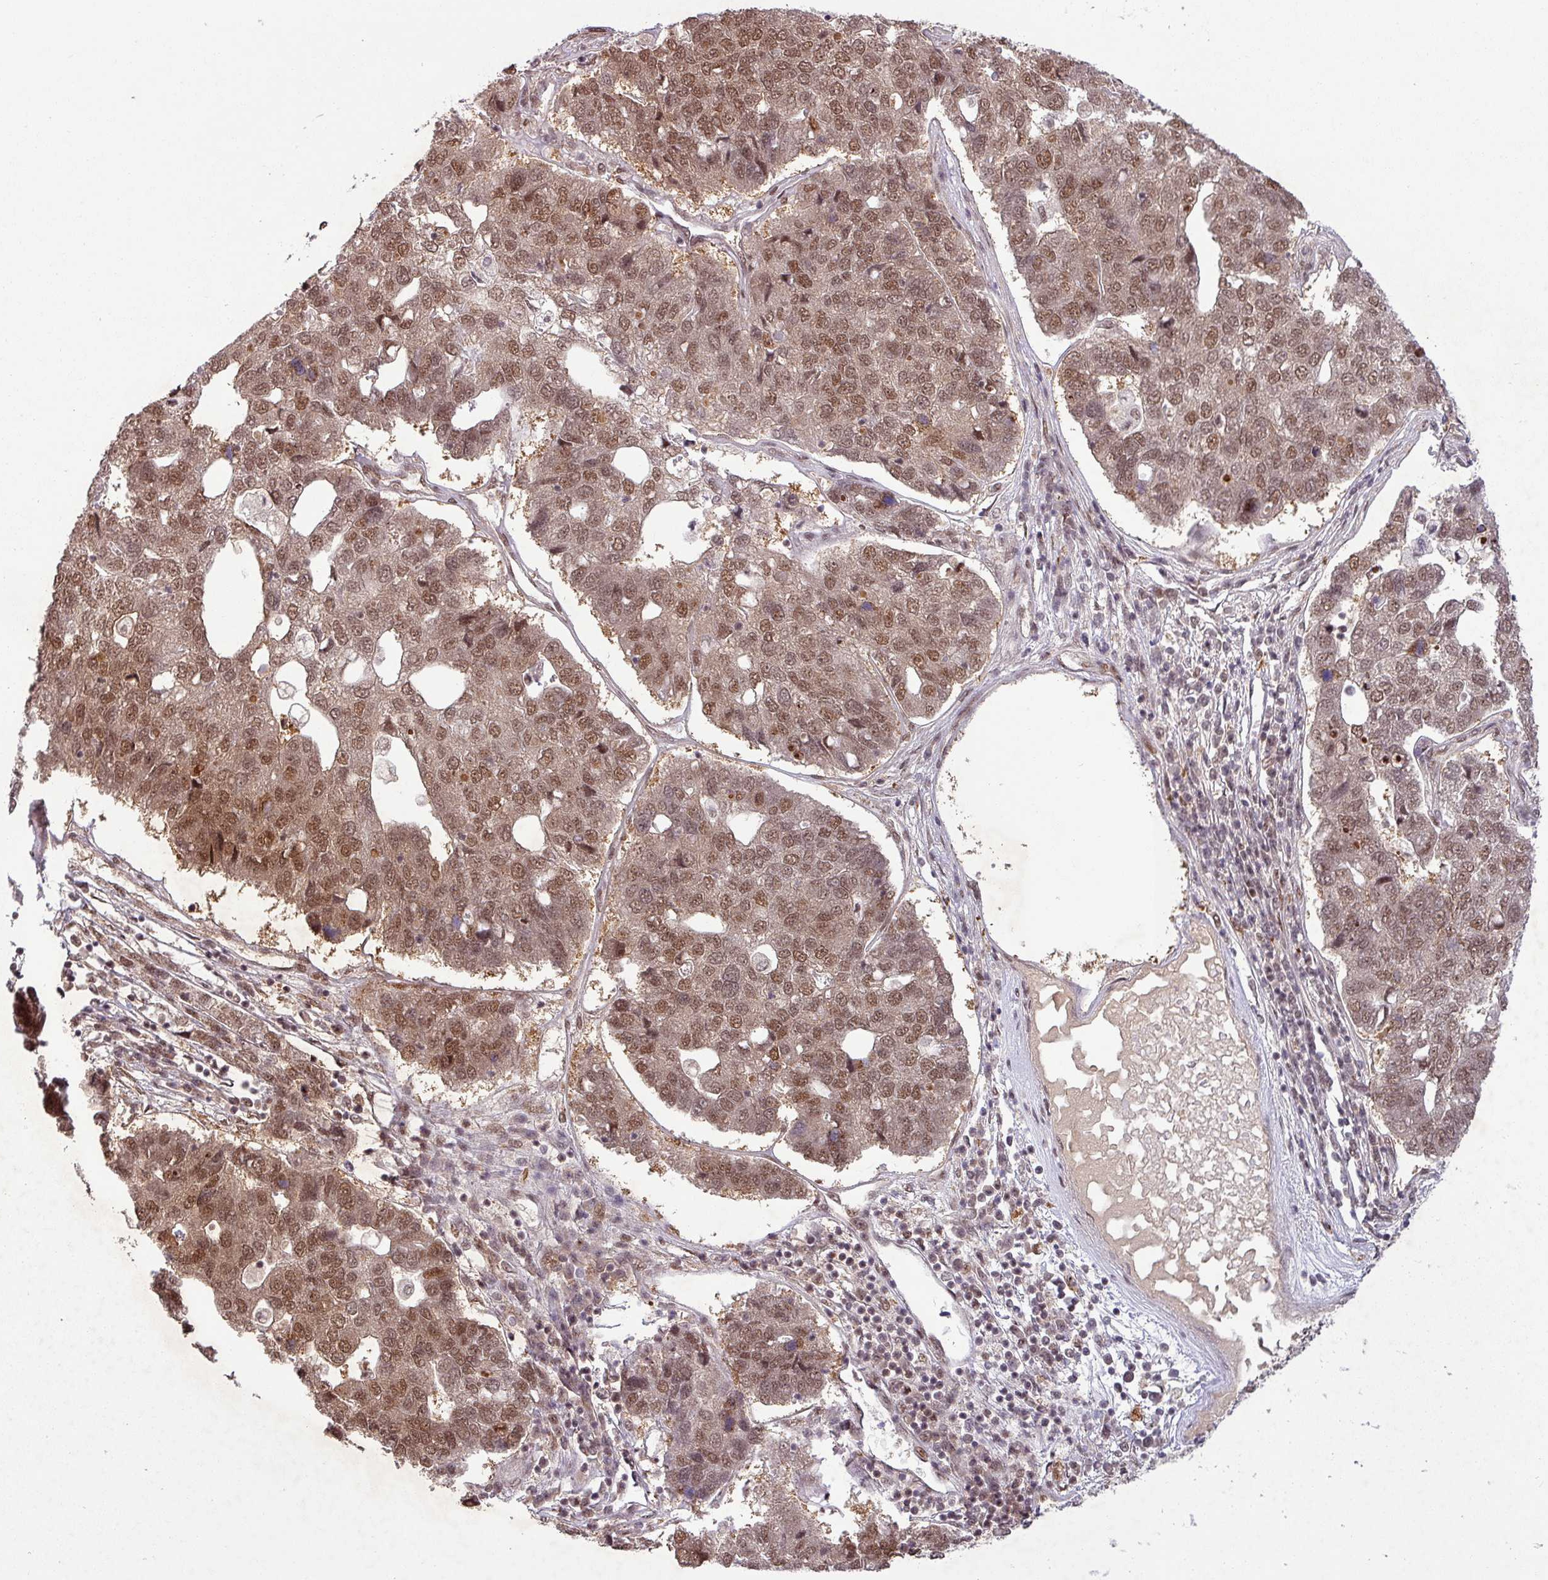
{"staining": {"intensity": "moderate", "quantity": ">75%", "location": "nuclear"}, "tissue": "pancreatic cancer", "cell_type": "Tumor cells", "image_type": "cancer", "snomed": [{"axis": "morphology", "description": "Adenocarcinoma, NOS"}, {"axis": "topography", "description": "Pancreas"}], "caption": "Protein expression analysis of pancreatic cancer demonstrates moderate nuclear expression in about >75% of tumor cells.", "gene": "SRSF2", "patient": {"sex": "female", "age": 61}}